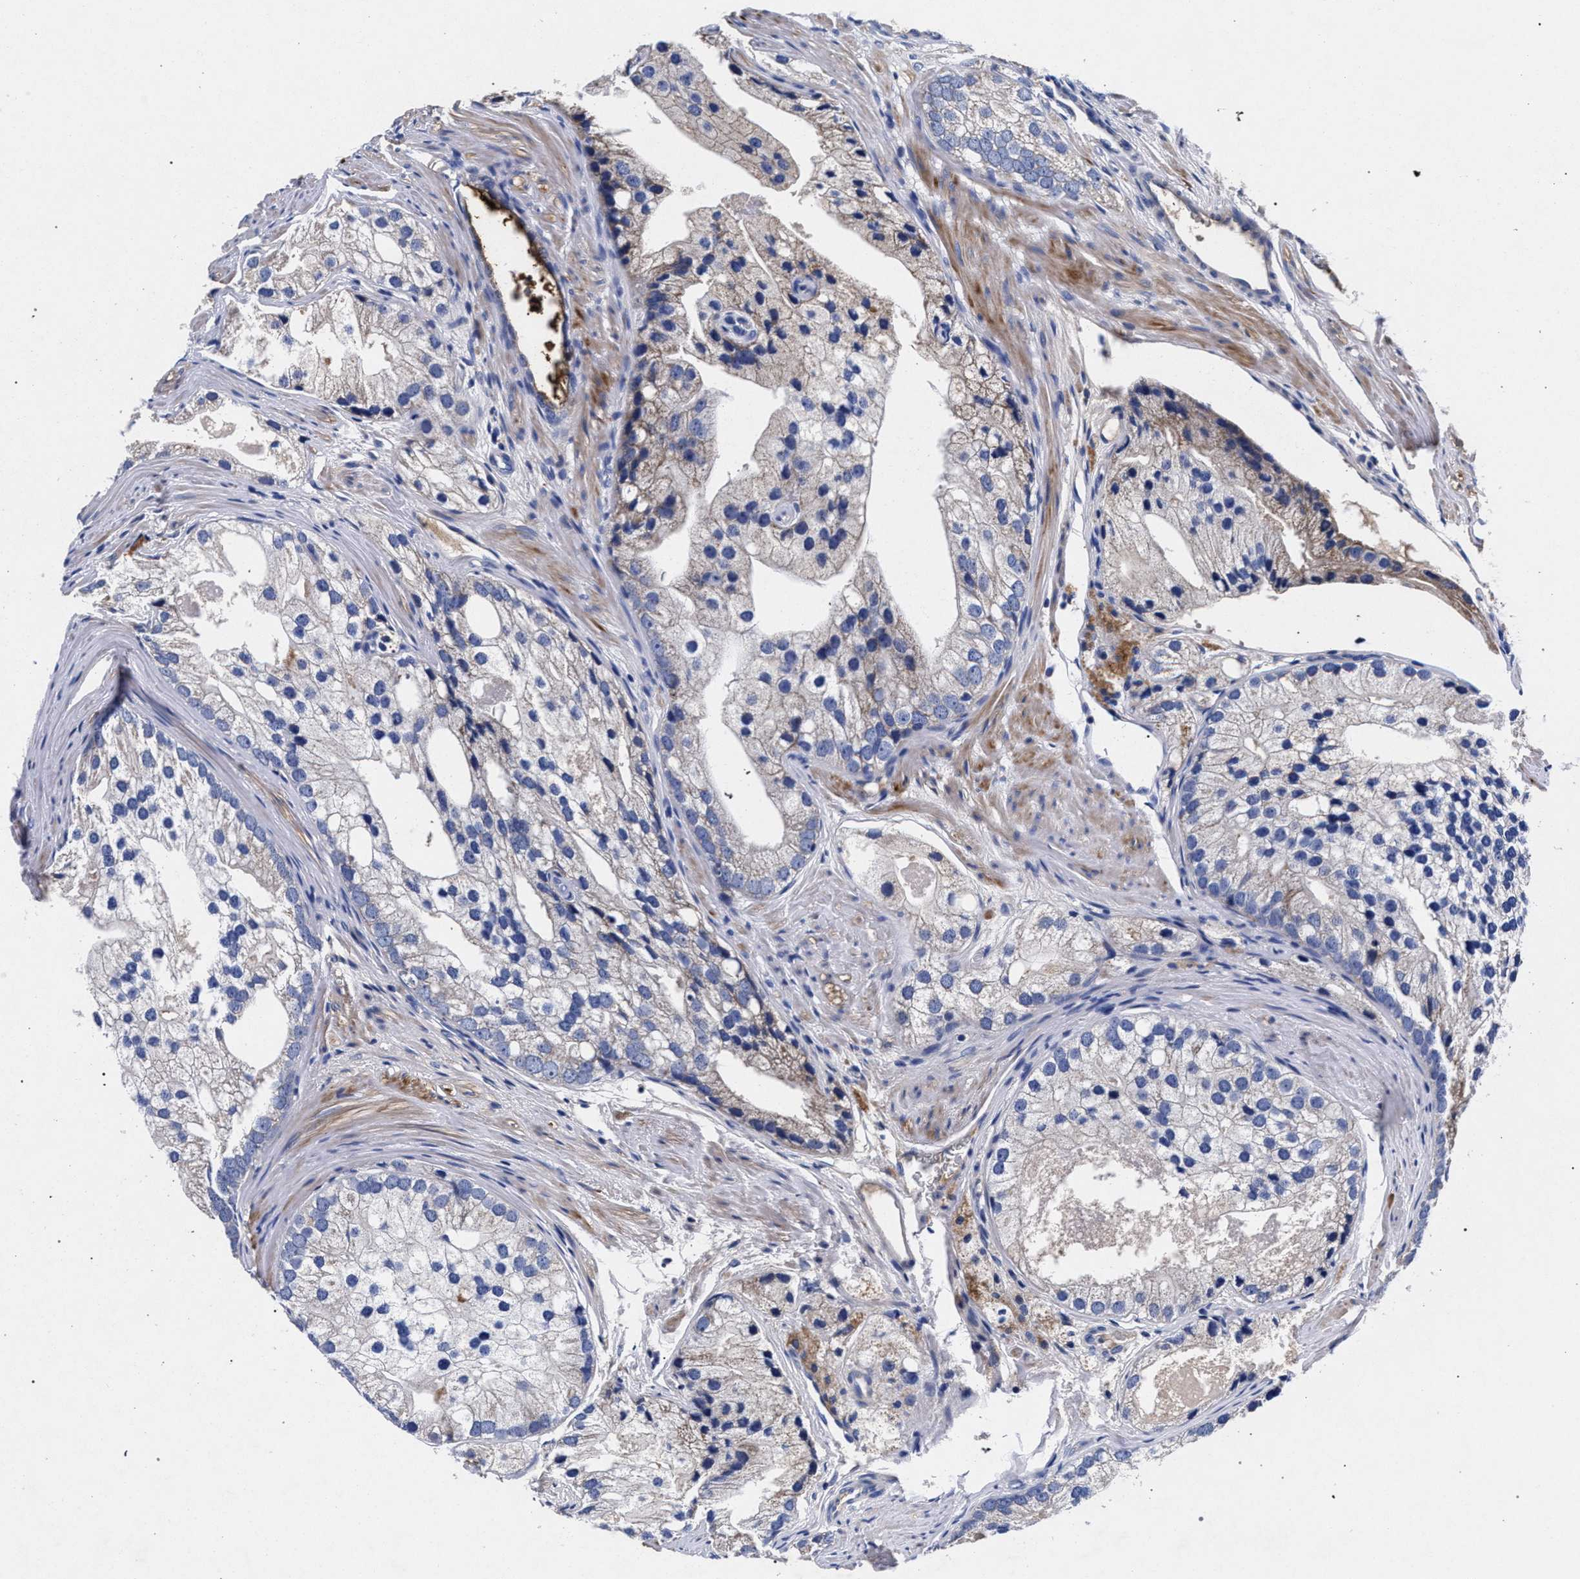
{"staining": {"intensity": "weak", "quantity": "<25%", "location": "cytoplasmic/membranous"}, "tissue": "prostate cancer", "cell_type": "Tumor cells", "image_type": "cancer", "snomed": [{"axis": "morphology", "description": "Adenocarcinoma, Low grade"}, {"axis": "topography", "description": "Prostate"}], "caption": "A high-resolution micrograph shows immunohistochemistry staining of prostate cancer, which exhibits no significant staining in tumor cells.", "gene": "HSD17B14", "patient": {"sex": "male", "age": 69}}